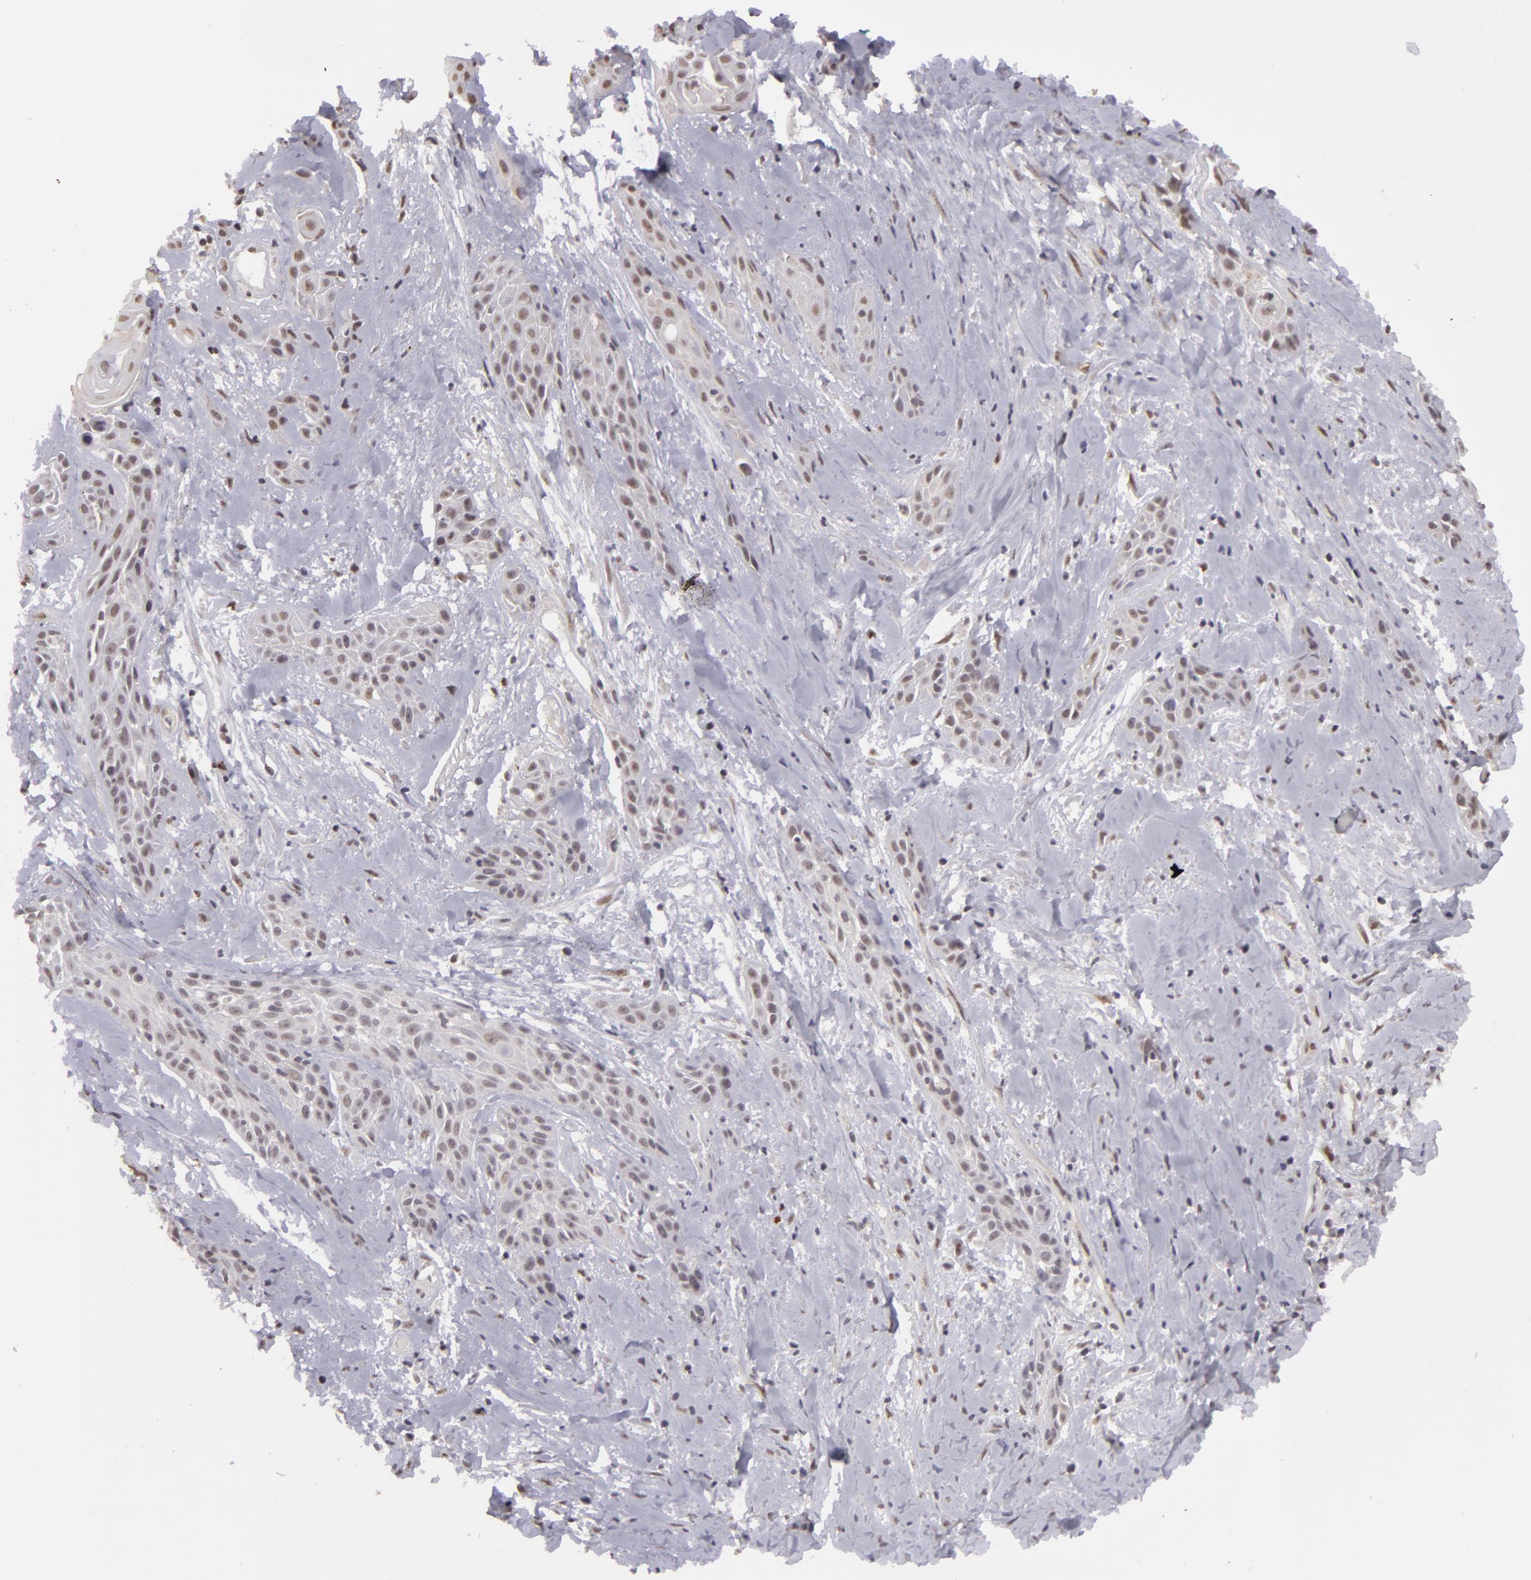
{"staining": {"intensity": "negative", "quantity": "none", "location": "none"}, "tissue": "skin cancer", "cell_type": "Tumor cells", "image_type": "cancer", "snomed": [{"axis": "morphology", "description": "Squamous cell carcinoma, NOS"}, {"axis": "topography", "description": "Skin"}, {"axis": "topography", "description": "Anal"}], "caption": "The immunohistochemistry (IHC) photomicrograph has no significant positivity in tumor cells of skin cancer tissue.", "gene": "RRP7A", "patient": {"sex": "male", "age": 64}}